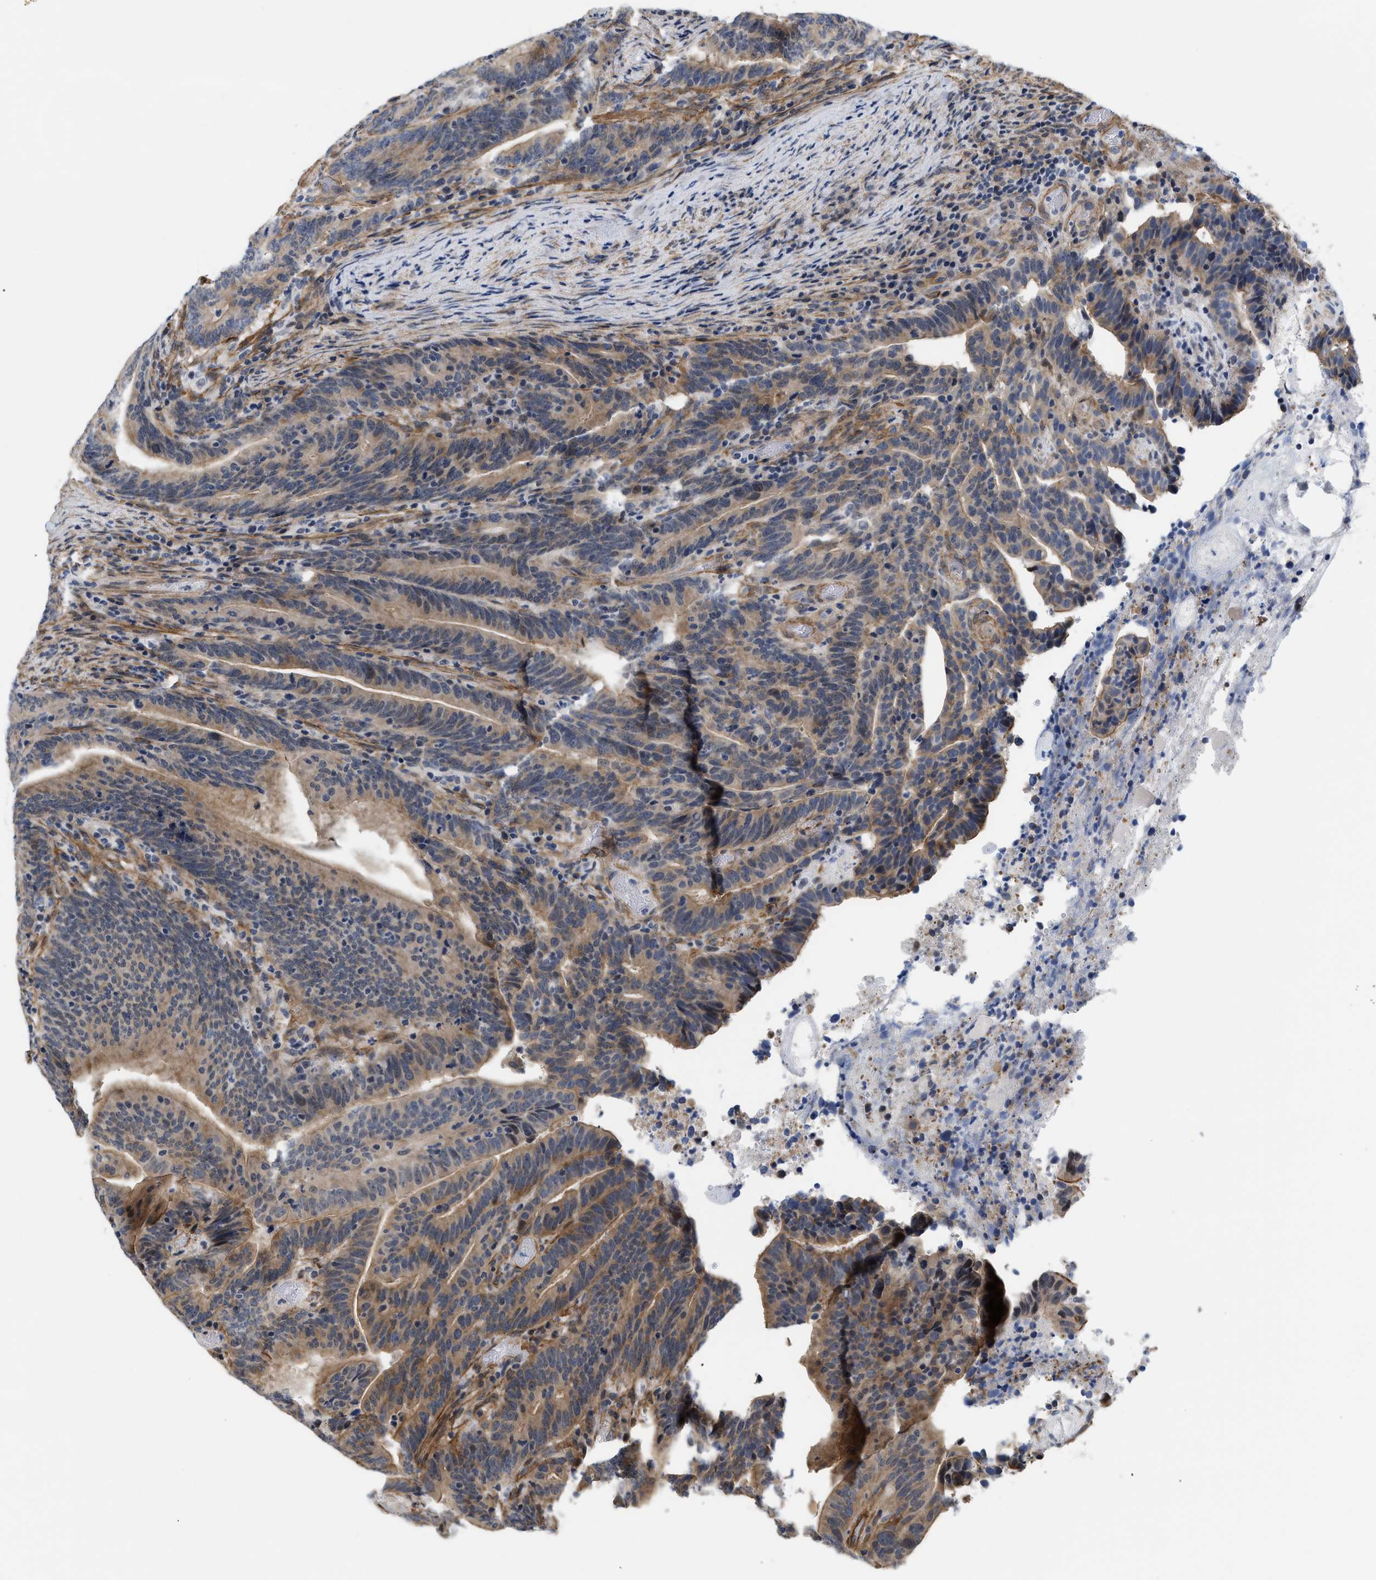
{"staining": {"intensity": "moderate", "quantity": "25%-75%", "location": "cytoplasmic/membranous"}, "tissue": "colorectal cancer", "cell_type": "Tumor cells", "image_type": "cancer", "snomed": [{"axis": "morphology", "description": "Adenocarcinoma, NOS"}, {"axis": "topography", "description": "Colon"}], "caption": "Tumor cells display medium levels of moderate cytoplasmic/membranous expression in about 25%-75% of cells in adenocarcinoma (colorectal).", "gene": "GPRASP2", "patient": {"sex": "female", "age": 66}}